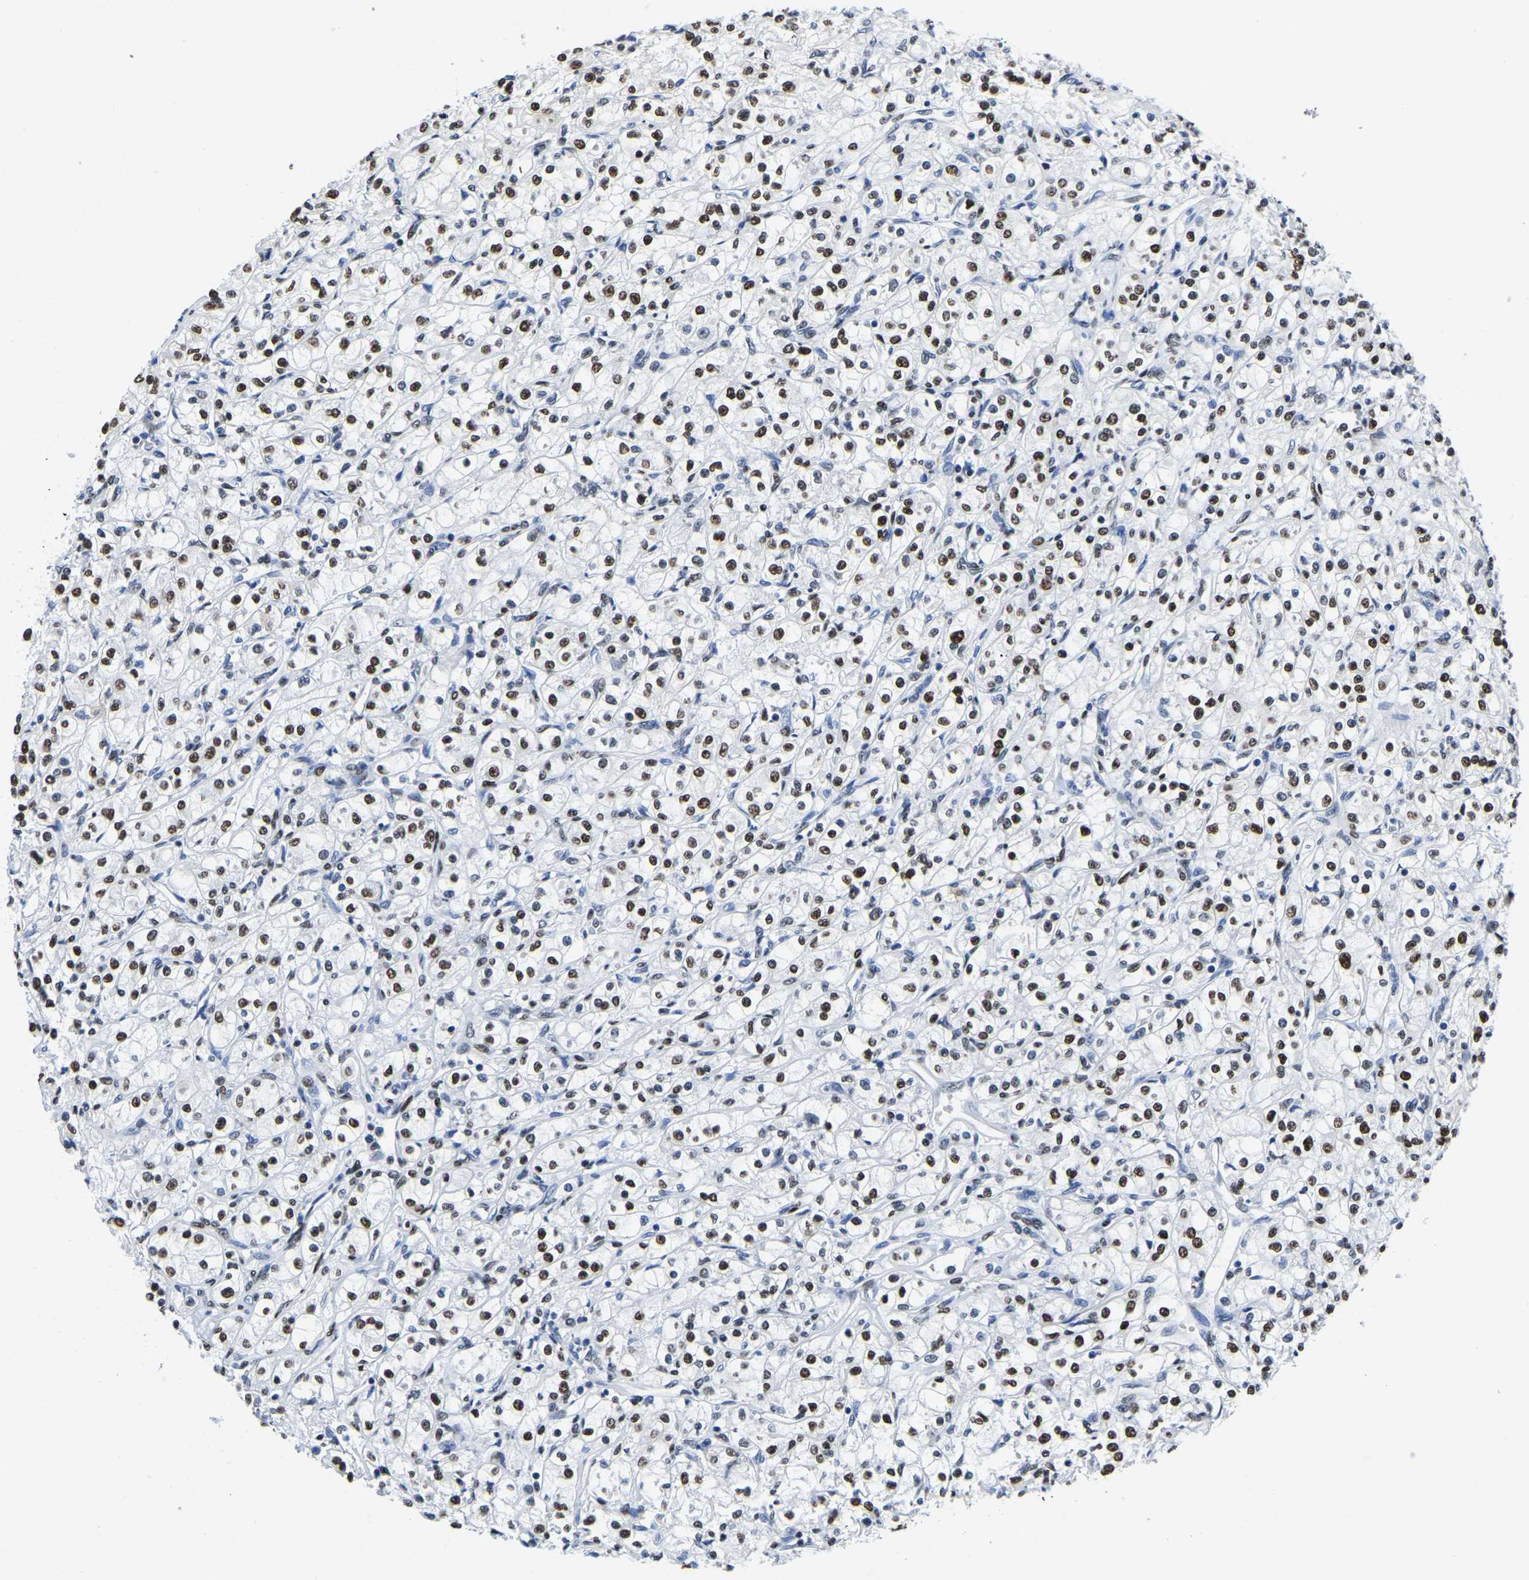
{"staining": {"intensity": "moderate", "quantity": ">75%", "location": "nuclear"}, "tissue": "renal cancer", "cell_type": "Tumor cells", "image_type": "cancer", "snomed": [{"axis": "morphology", "description": "Adenocarcinoma, NOS"}, {"axis": "topography", "description": "Kidney"}], "caption": "Moderate nuclear expression for a protein is appreciated in approximately >75% of tumor cells of renal adenocarcinoma using IHC.", "gene": "UBA1", "patient": {"sex": "male", "age": 77}}